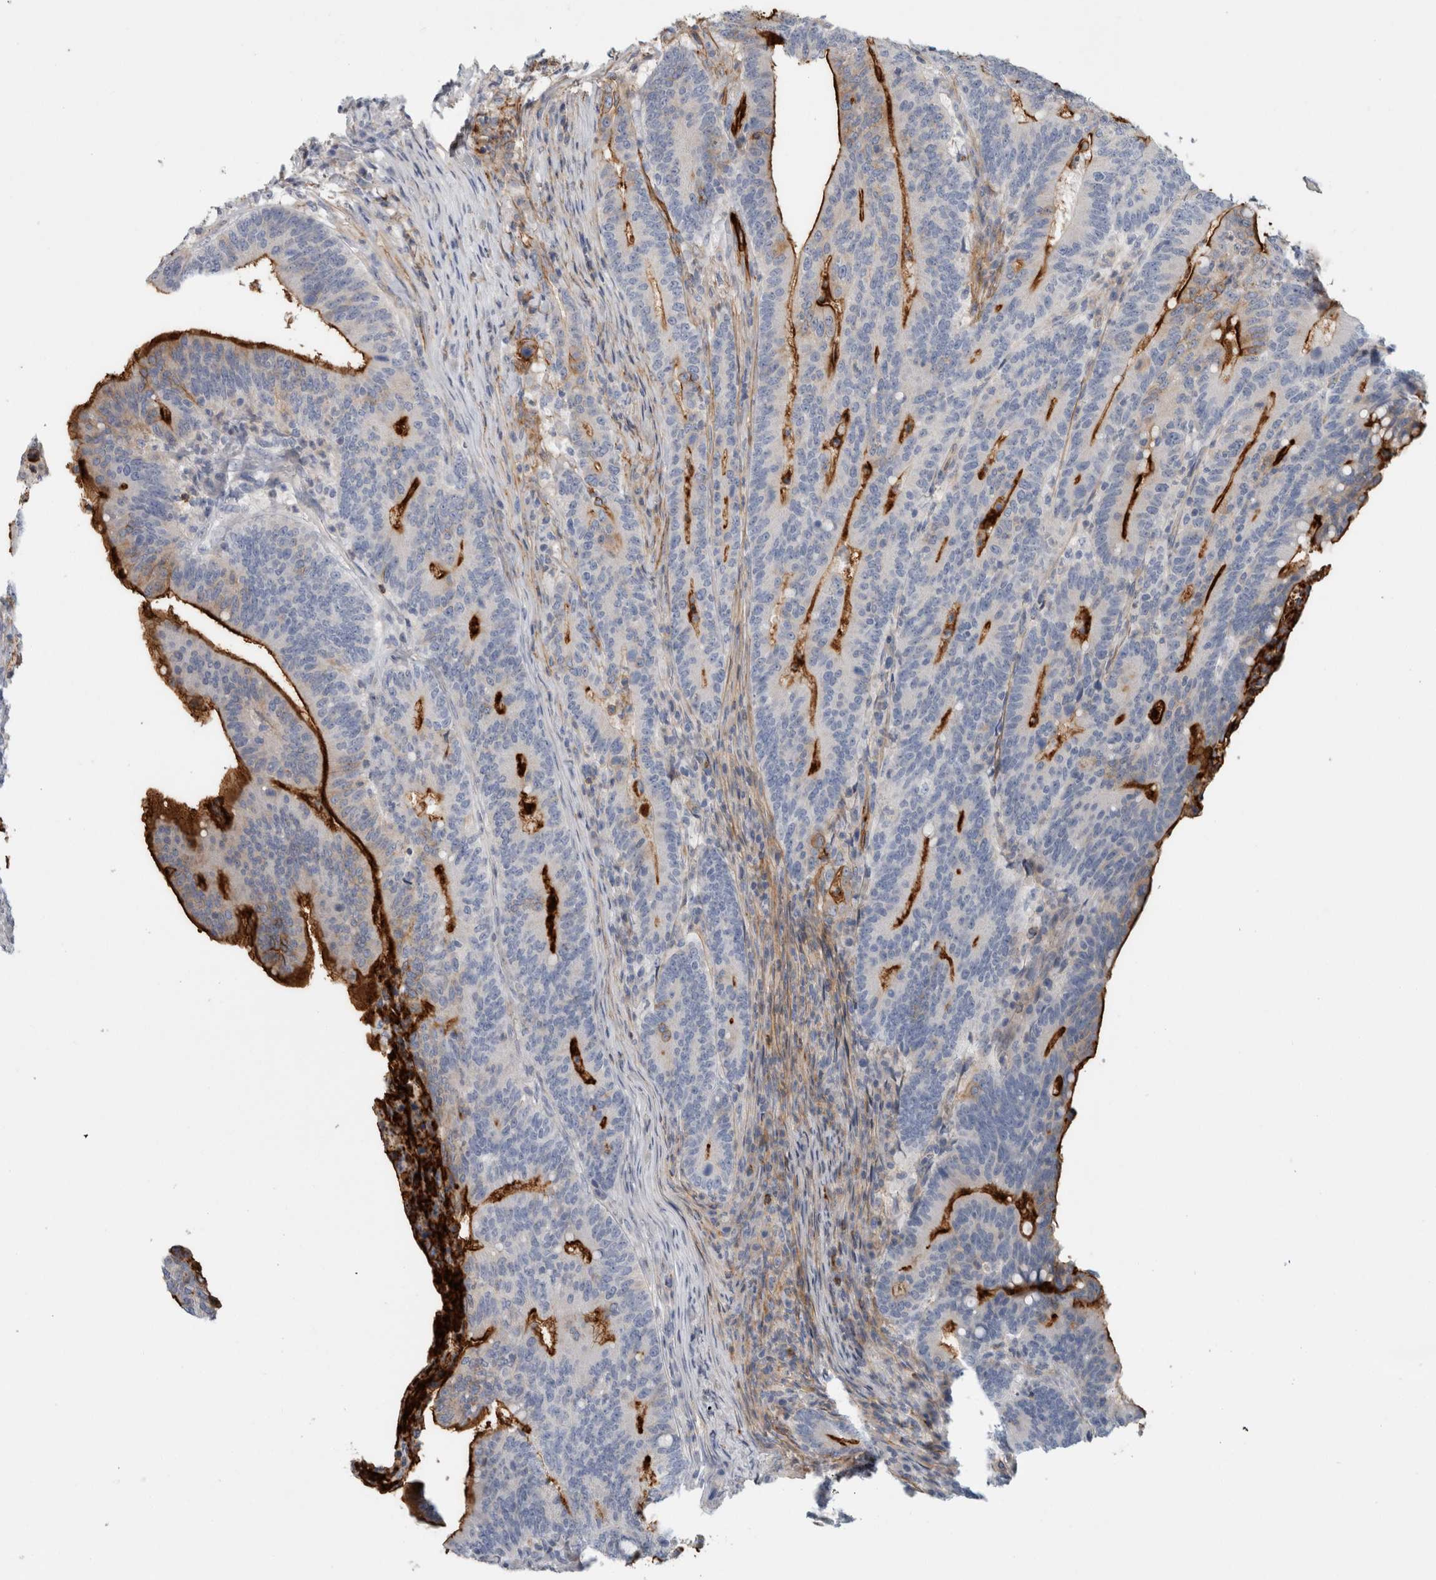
{"staining": {"intensity": "strong", "quantity": "25%-75%", "location": "cytoplasmic/membranous"}, "tissue": "colorectal cancer", "cell_type": "Tumor cells", "image_type": "cancer", "snomed": [{"axis": "morphology", "description": "Adenocarcinoma, NOS"}, {"axis": "topography", "description": "Colon"}], "caption": "Immunohistochemical staining of adenocarcinoma (colorectal) exhibits high levels of strong cytoplasmic/membranous protein expression in approximately 25%-75% of tumor cells.", "gene": "CD55", "patient": {"sex": "female", "age": 66}}